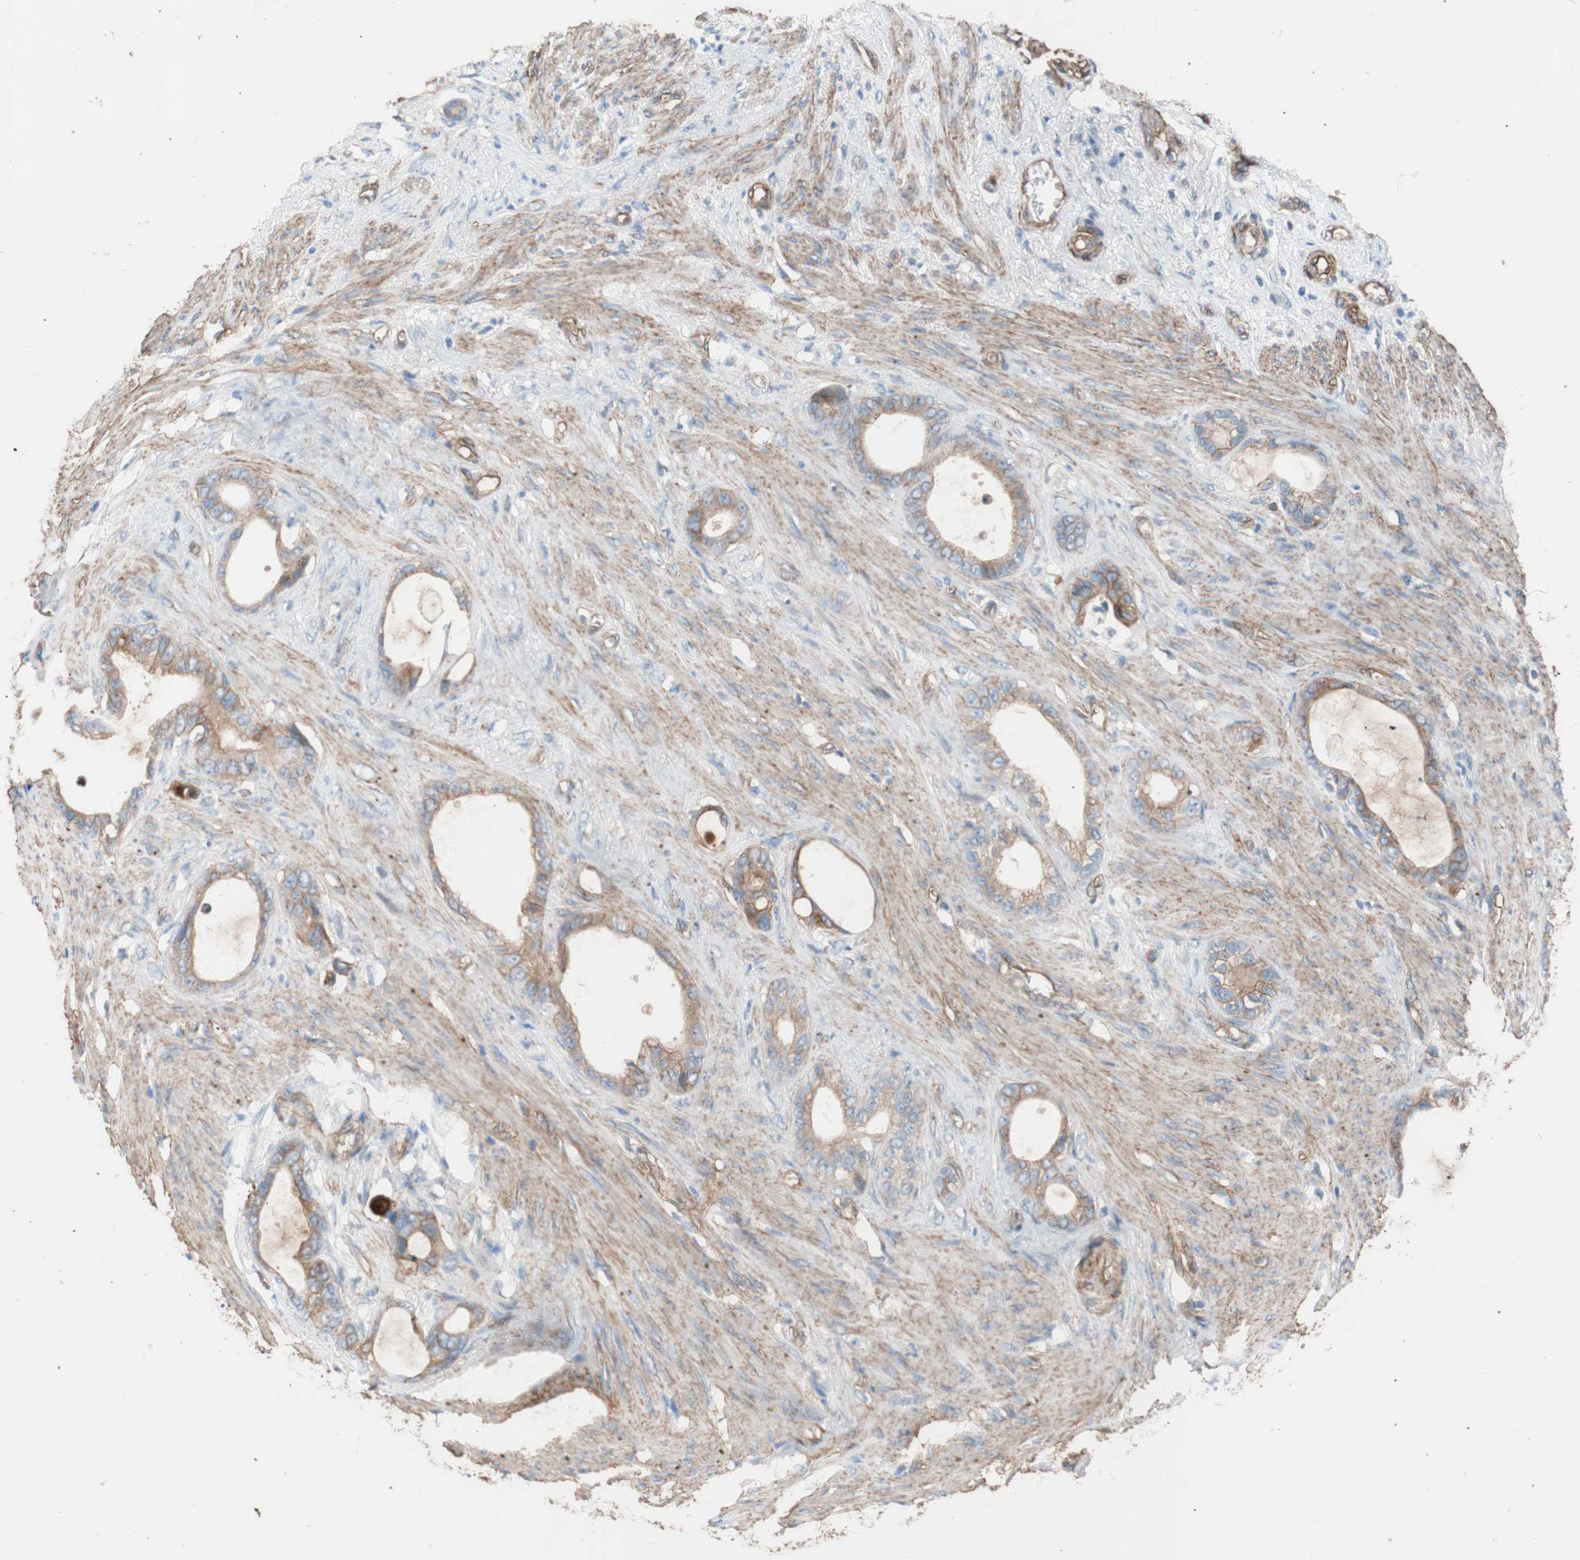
{"staining": {"intensity": "weak", "quantity": "25%-75%", "location": "cytoplasmic/membranous"}, "tissue": "stomach cancer", "cell_type": "Tumor cells", "image_type": "cancer", "snomed": [{"axis": "morphology", "description": "Adenocarcinoma, NOS"}, {"axis": "topography", "description": "Stomach"}], "caption": "Tumor cells show weak cytoplasmic/membranous staining in about 25%-75% of cells in stomach adenocarcinoma.", "gene": "SPINT1", "patient": {"sex": "female", "age": 75}}